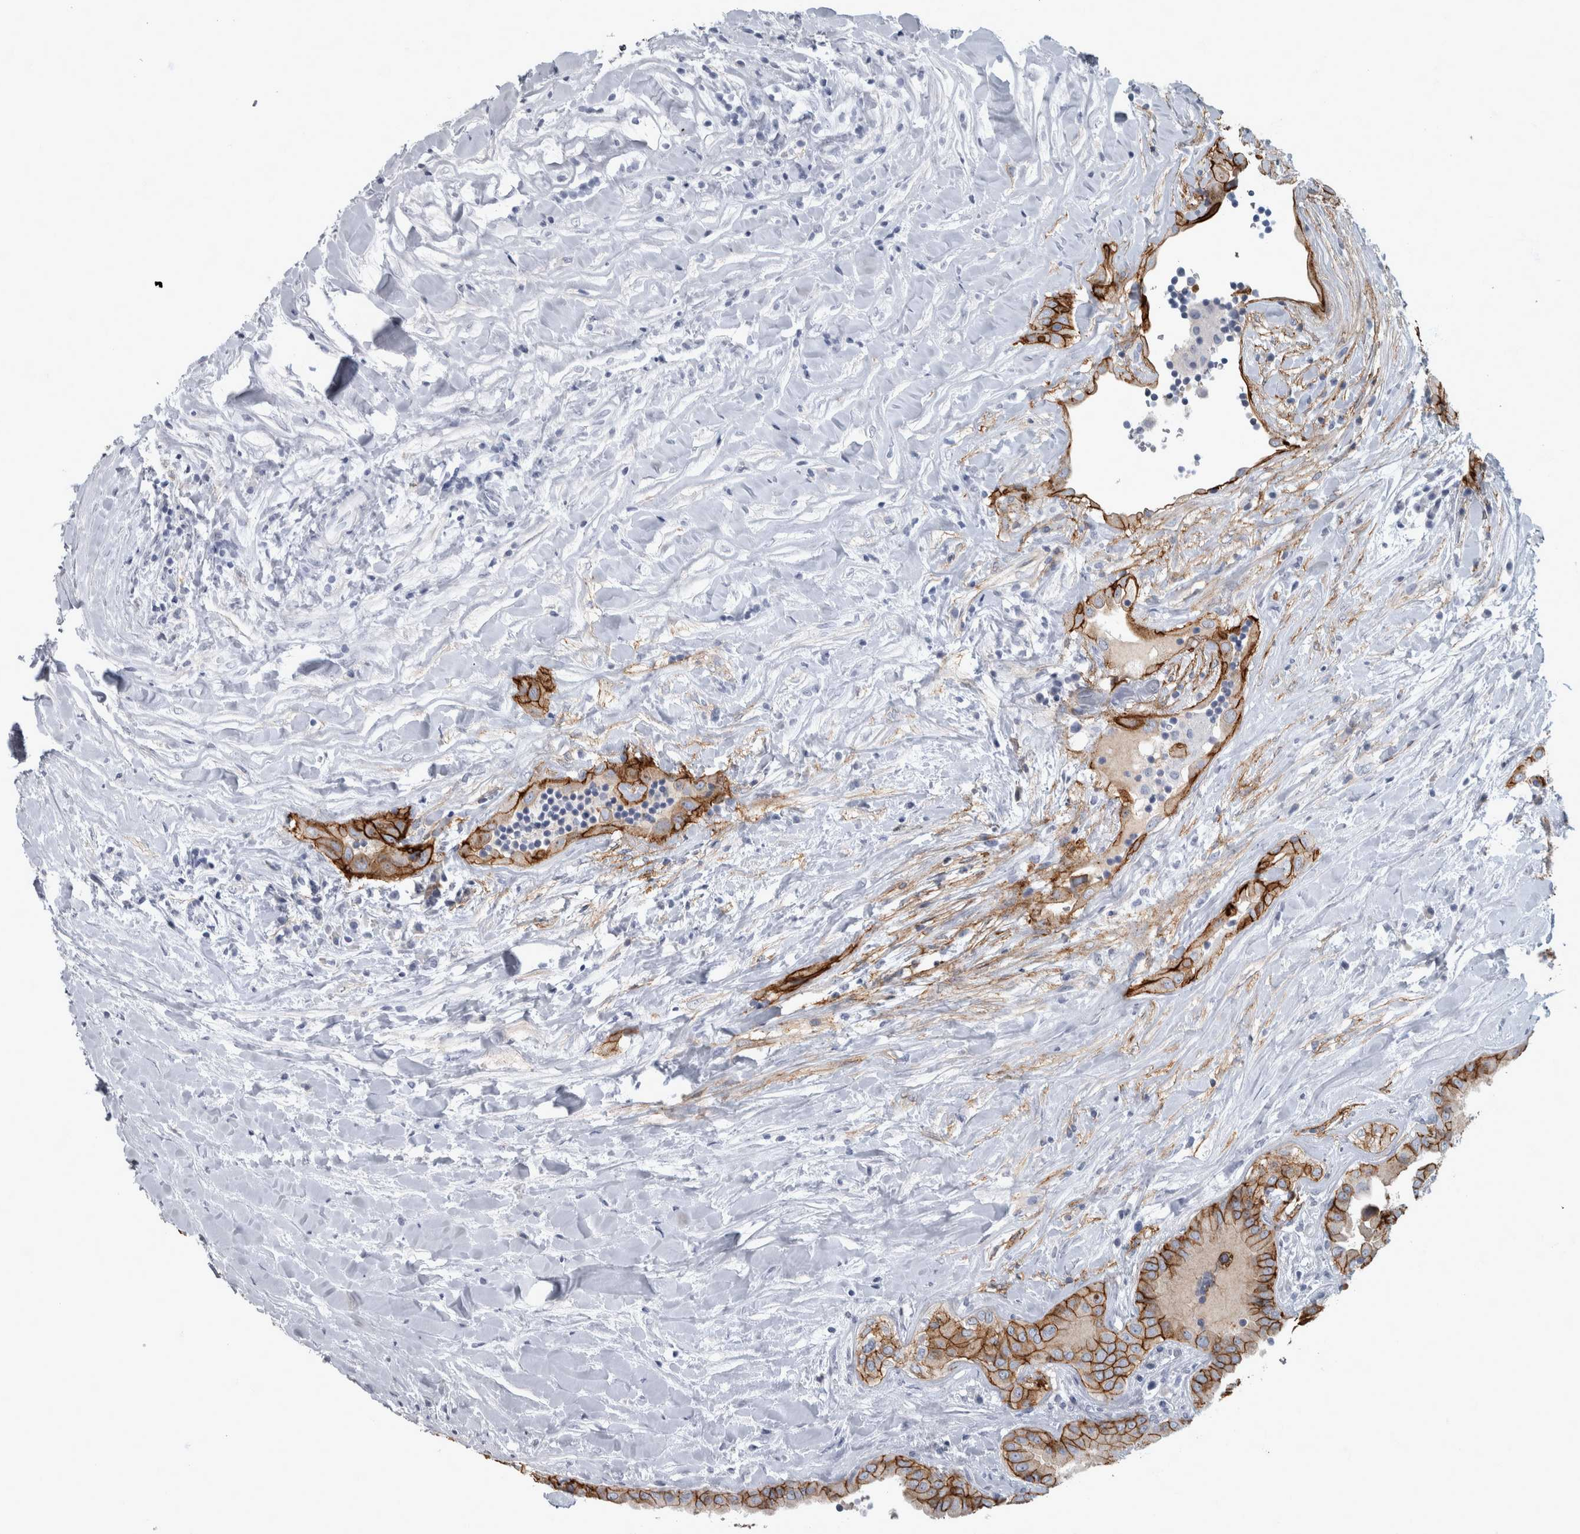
{"staining": {"intensity": "strong", "quantity": ">75%", "location": "cytoplasmic/membranous"}, "tissue": "thyroid cancer", "cell_type": "Tumor cells", "image_type": "cancer", "snomed": [{"axis": "morphology", "description": "Papillary adenocarcinoma, NOS"}, {"axis": "topography", "description": "Thyroid gland"}], "caption": "Tumor cells exhibit strong cytoplasmic/membranous positivity in about >75% of cells in thyroid cancer. (Brightfield microscopy of DAB IHC at high magnification).", "gene": "DSG2", "patient": {"sex": "male", "age": 33}}